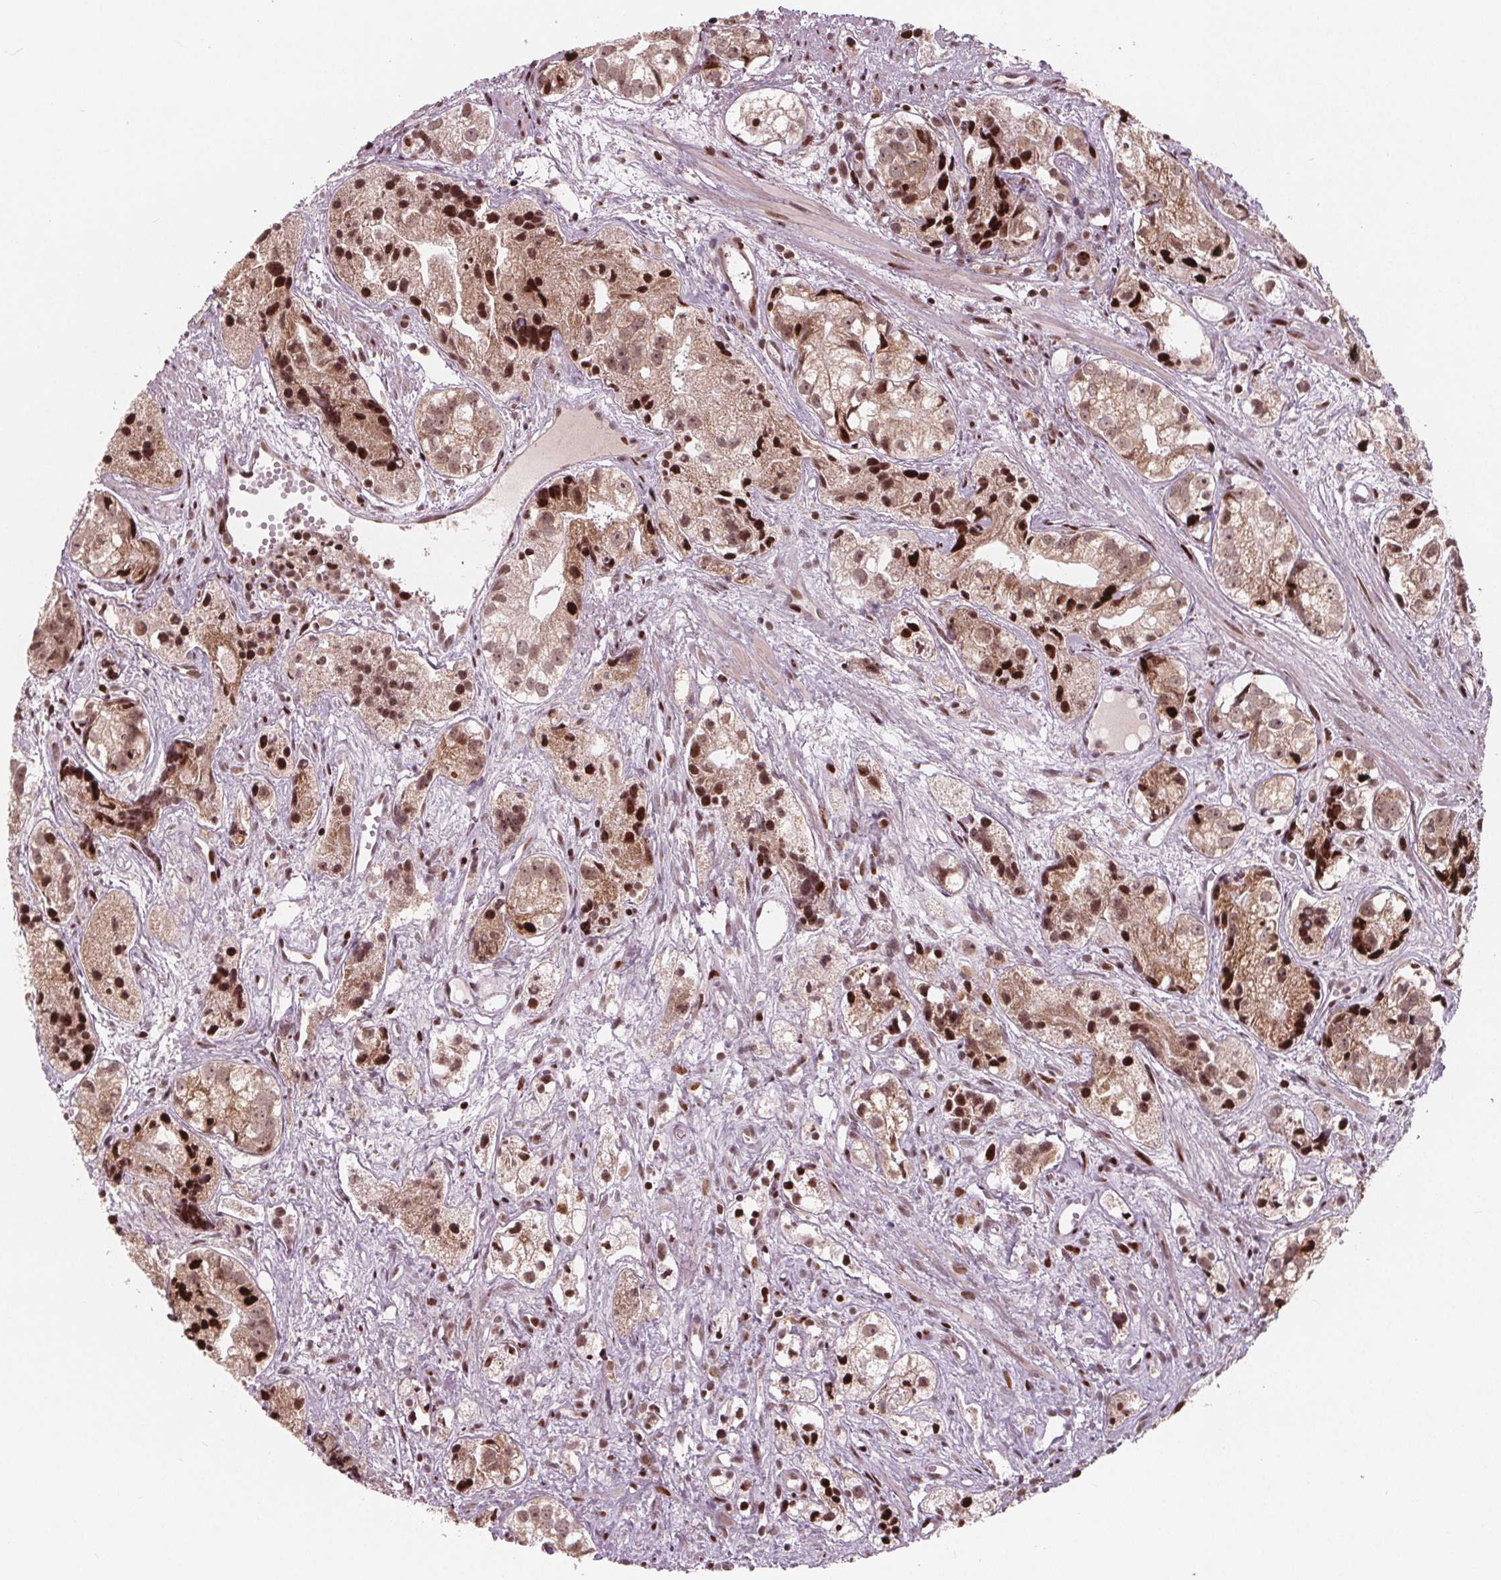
{"staining": {"intensity": "moderate", "quantity": ">75%", "location": "cytoplasmic/membranous,nuclear"}, "tissue": "prostate cancer", "cell_type": "Tumor cells", "image_type": "cancer", "snomed": [{"axis": "morphology", "description": "Adenocarcinoma, High grade"}, {"axis": "topography", "description": "Prostate"}], "caption": "Immunohistochemistry (DAB) staining of human adenocarcinoma (high-grade) (prostate) displays moderate cytoplasmic/membranous and nuclear protein positivity in approximately >75% of tumor cells.", "gene": "SNRNP35", "patient": {"sex": "male", "age": 68}}